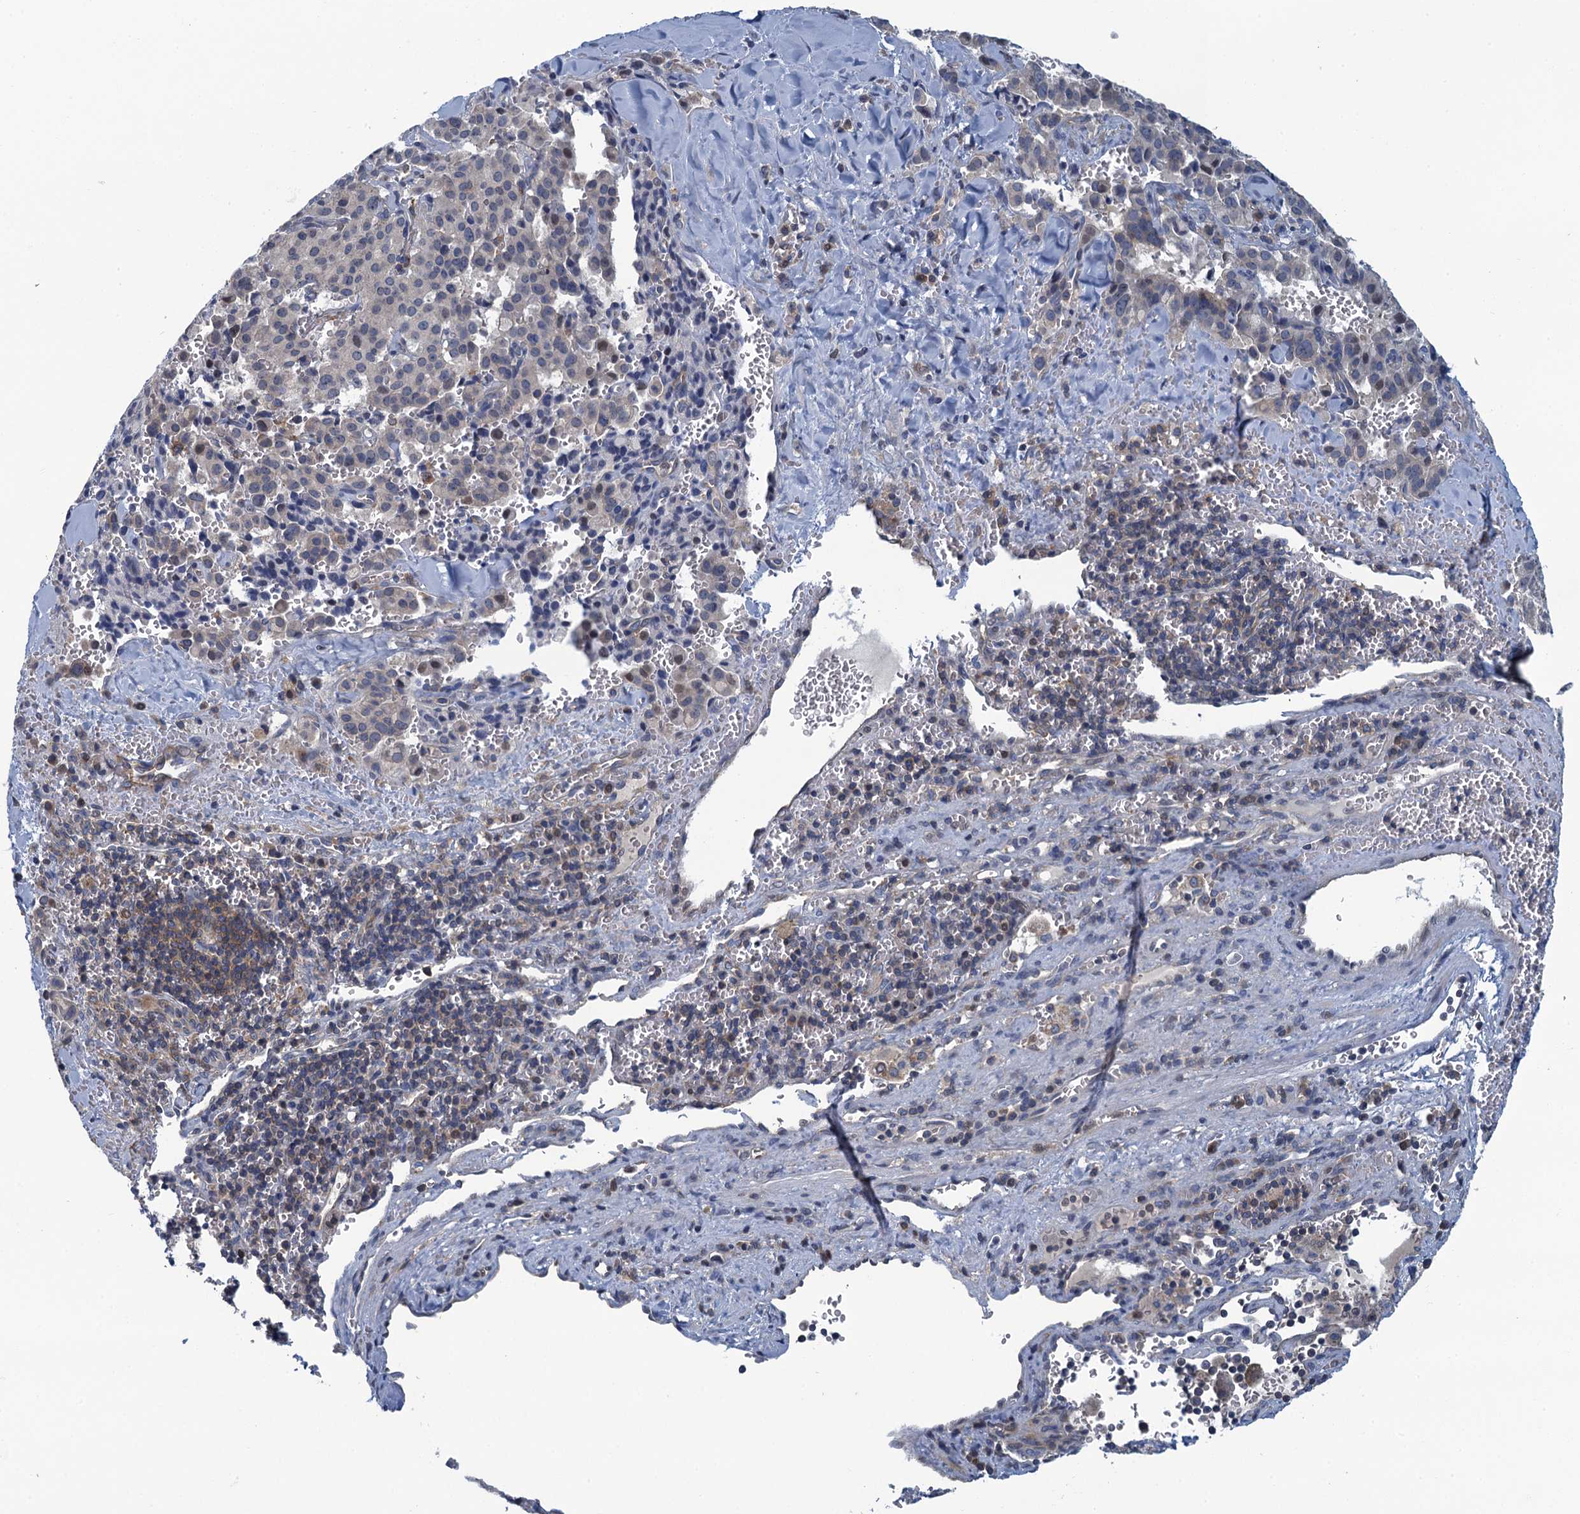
{"staining": {"intensity": "negative", "quantity": "none", "location": "none"}, "tissue": "pancreatic cancer", "cell_type": "Tumor cells", "image_type": "cancer", "snomed": [{"axis": "morphology", "description": "Adenocarcinoma, NOS"}, {"axis": "topography", "description": "Pancreas"}], "caption": "There is no significant positivity in tumor cells of pancreatic cancer (adenocarcinoma). The staining was performed using DAB to visualize the protein expression in brown, while the nuclei were stained in blue with hematoxylin (Magnification: 20x).", "gene": "NCKAP1L", "patient": {"sex": "male", "age": 65}}